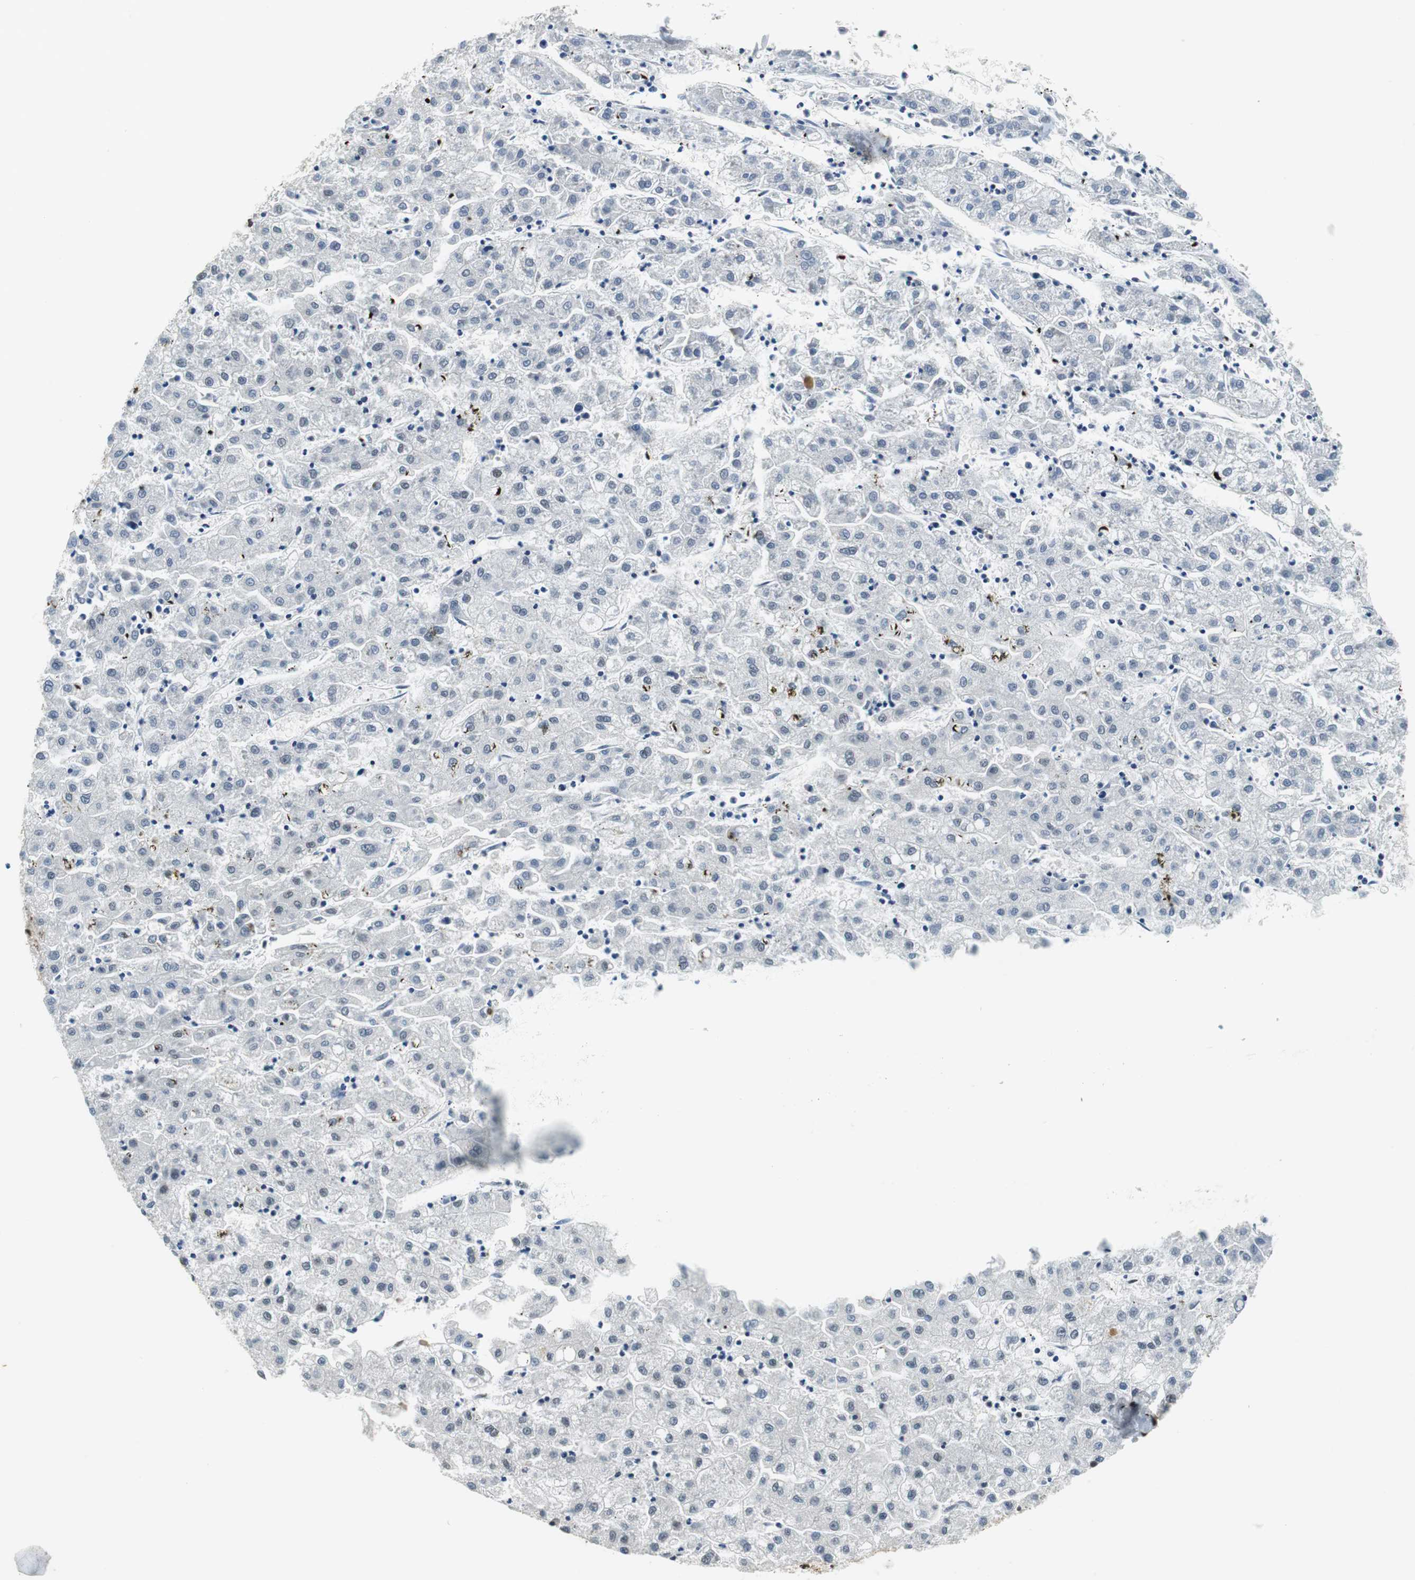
{"staining": {"intensity": "negative", "quantity": "none", "location": "none"}, "tissue": "liver cancer", "cell_type": "Tumor cells", "image_type": "cancer", "snomed": [{"axis": "morphology", "description": "Carcinoma, Hepatocellular, NOS"}, {"axis": "topography", "description": "Liver"}], "caption": "Hepatocellular carcinoma (liver) stained for a protein using immunohistochemistry displays no staining tumor cells.", "gene": "PRKDC", "patient": {"sex": "male", "age": 72}}